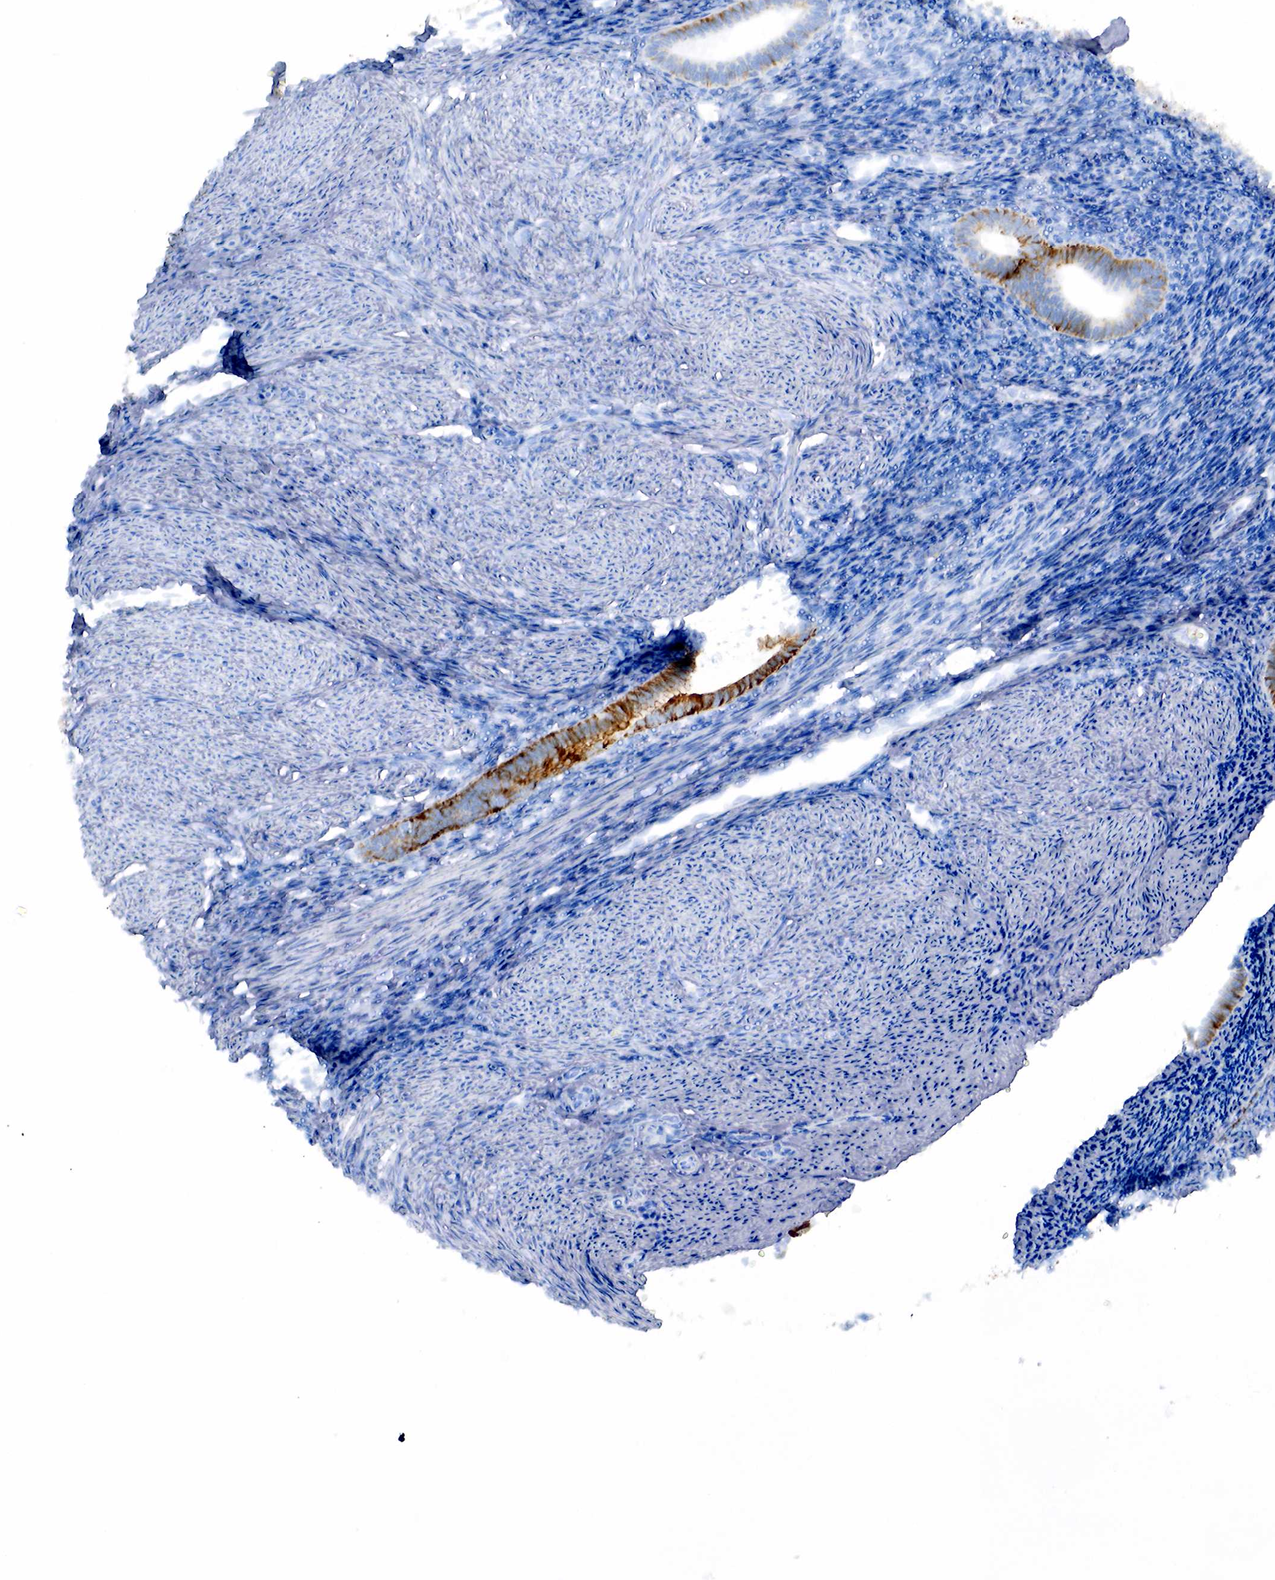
{"staining": {"intensity": "negative", "quantity": "none", "location": "none"}, "tissue": "endometrium", "cell_type": "Cells in endometrial stroma", "image_type": "normal", "snomed": [{"axis": "morphology", "description": "Normal tissue, NOS"}, {"axis": "topography", "description": "Endometrium"}], "caption": "Endometrium was stained to show a protein in brown. There is no significant positivity in cells in endometrial stroma. (IHC, brightfield microscopy, high magnification).", "gene": "KRT19", "patient": {"sex": "female", "age": 52}}